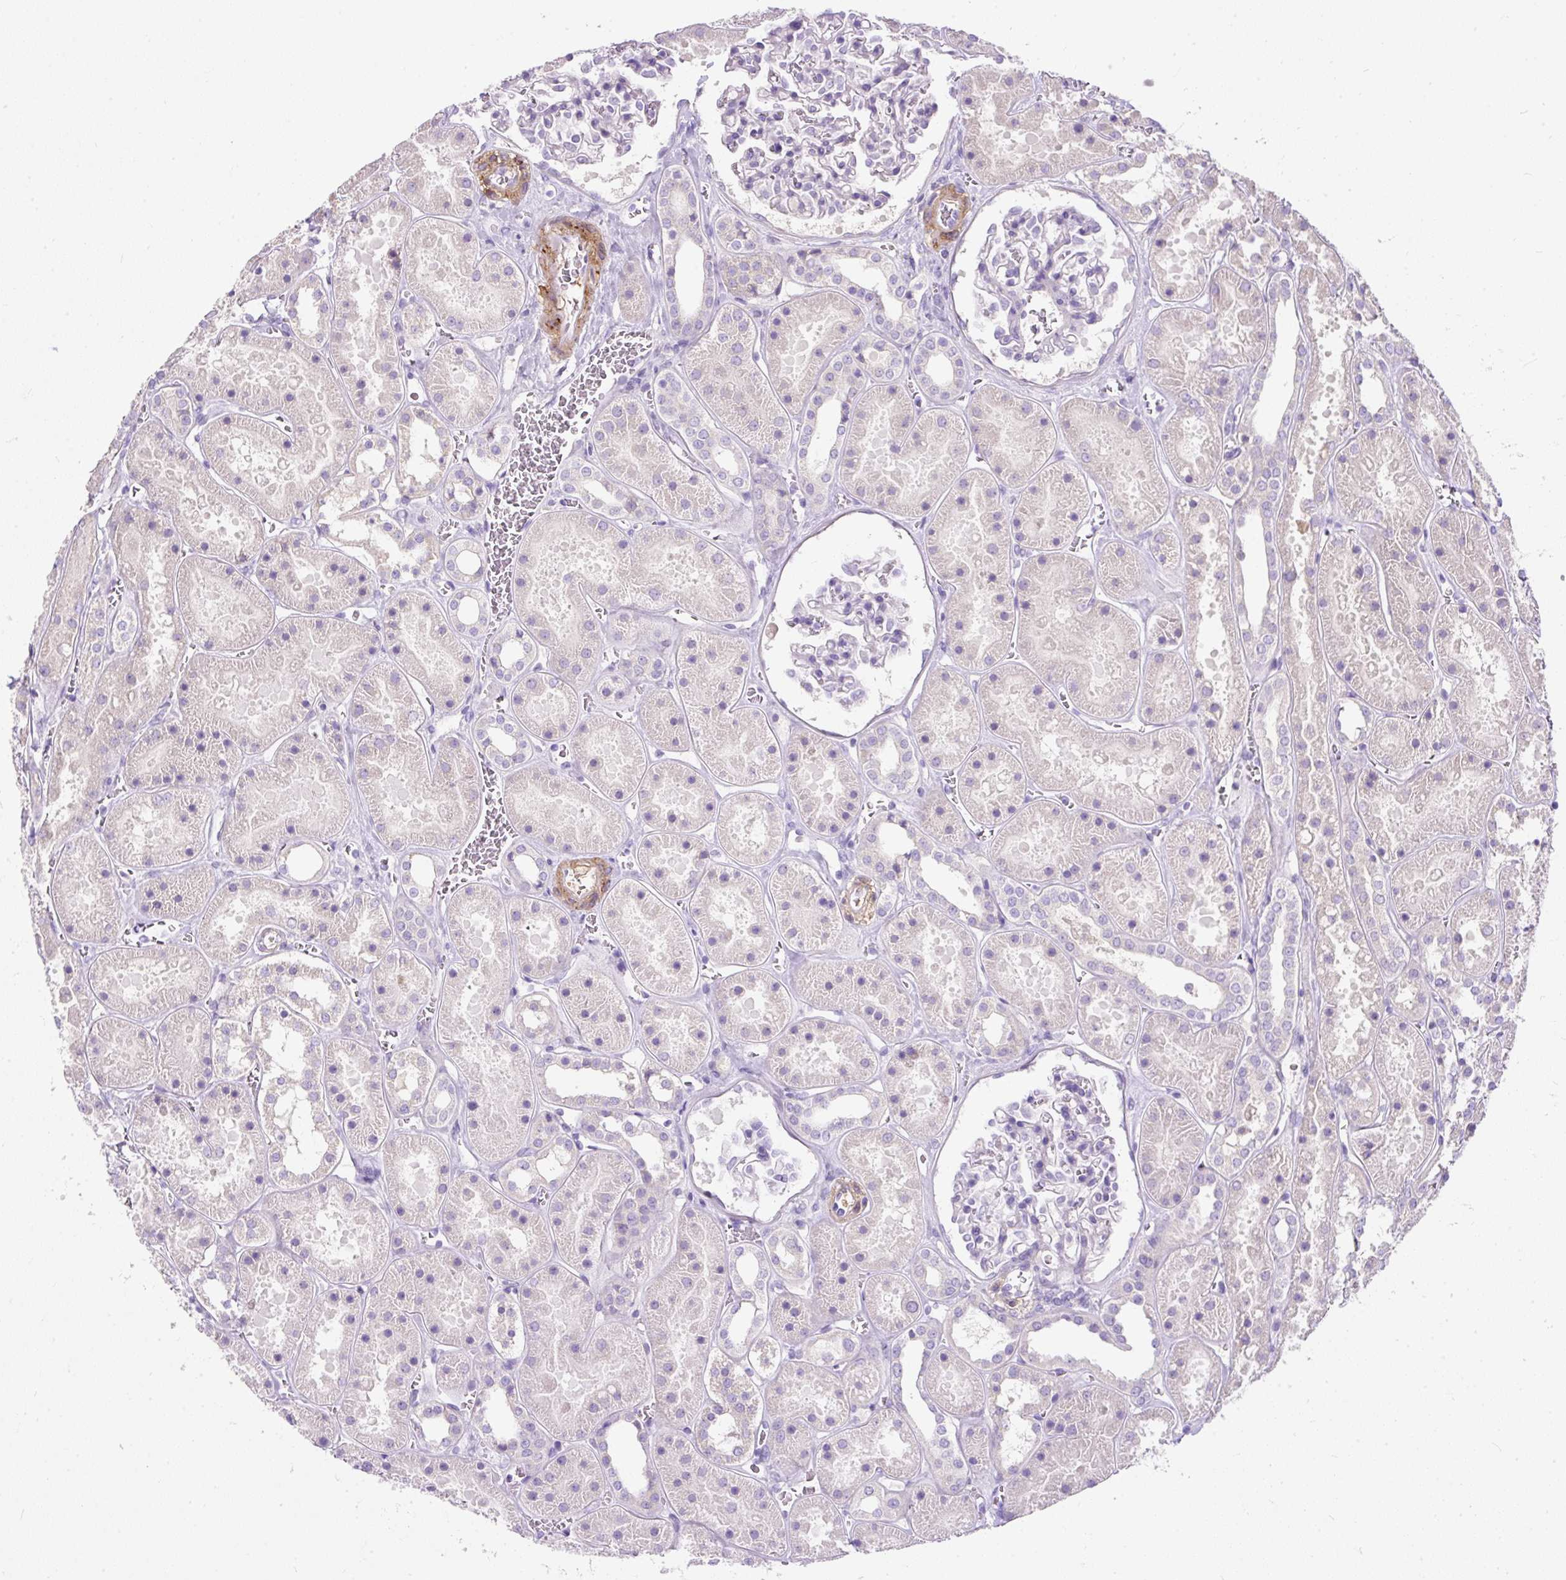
{"staining": {"intensity": "negative", "quantity": "none", "location": "none"}, "tissue": "kidney", "cell_type": "Cells in glomeruli", "image_type": "normal", "snomed": [{"axis": "morphology", "description": "Normal tissue, NOS"}, {"axis": "topography", "description": "Kidney"}], "caption": "Immunohistochemical staining of benign kidney displays no significant expression in cells in glomeruli.", "gene": "SUSD5", "patient": {"sex": "female", "age": 41}}